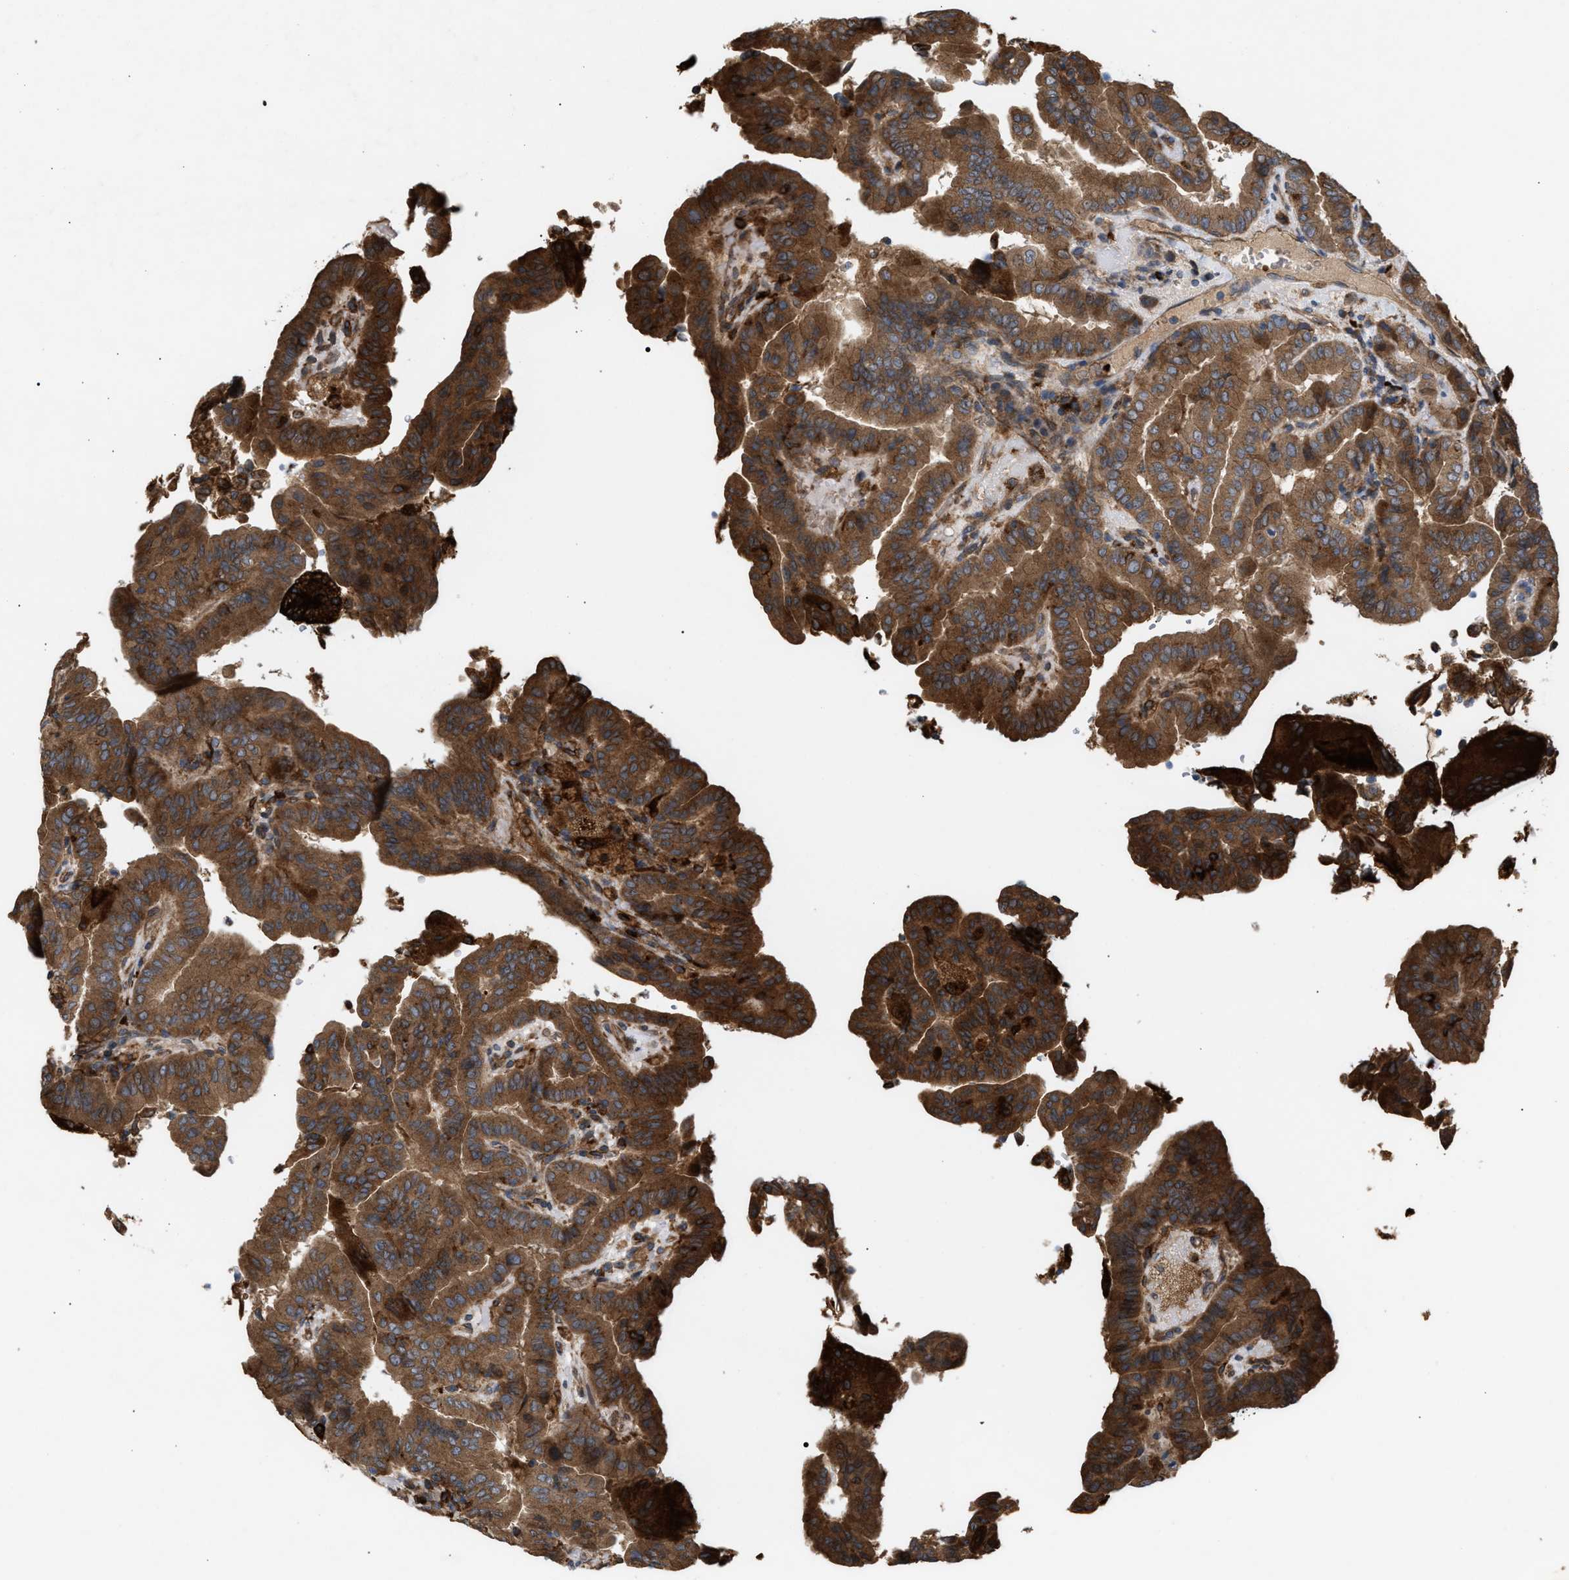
{"staining": {"intensity": "strong", "quantity": ">75%", "location": "cytoplasmic/membranous"}, "tissue": "thyroid cancer", "cell_type": "Tumor cells", "image_type": "cancer", "snomed": [{"axis": "morphology", "description": "Papillary adenocarcinoma, NOS"}, {"axis": "topography", "description": "Thyroid gland"}], "caption": "Immunohistochemical staining of human thyroid papillary adenocarcinoma reveals strong cytoplasmic/membranous protein staining in approximately >75% of tumor cells. (brown staining indicates protein expression, while blue staining denotes nuclei).", "gene": "GCC1", "patient": {"sex": "male", "age": 33}}